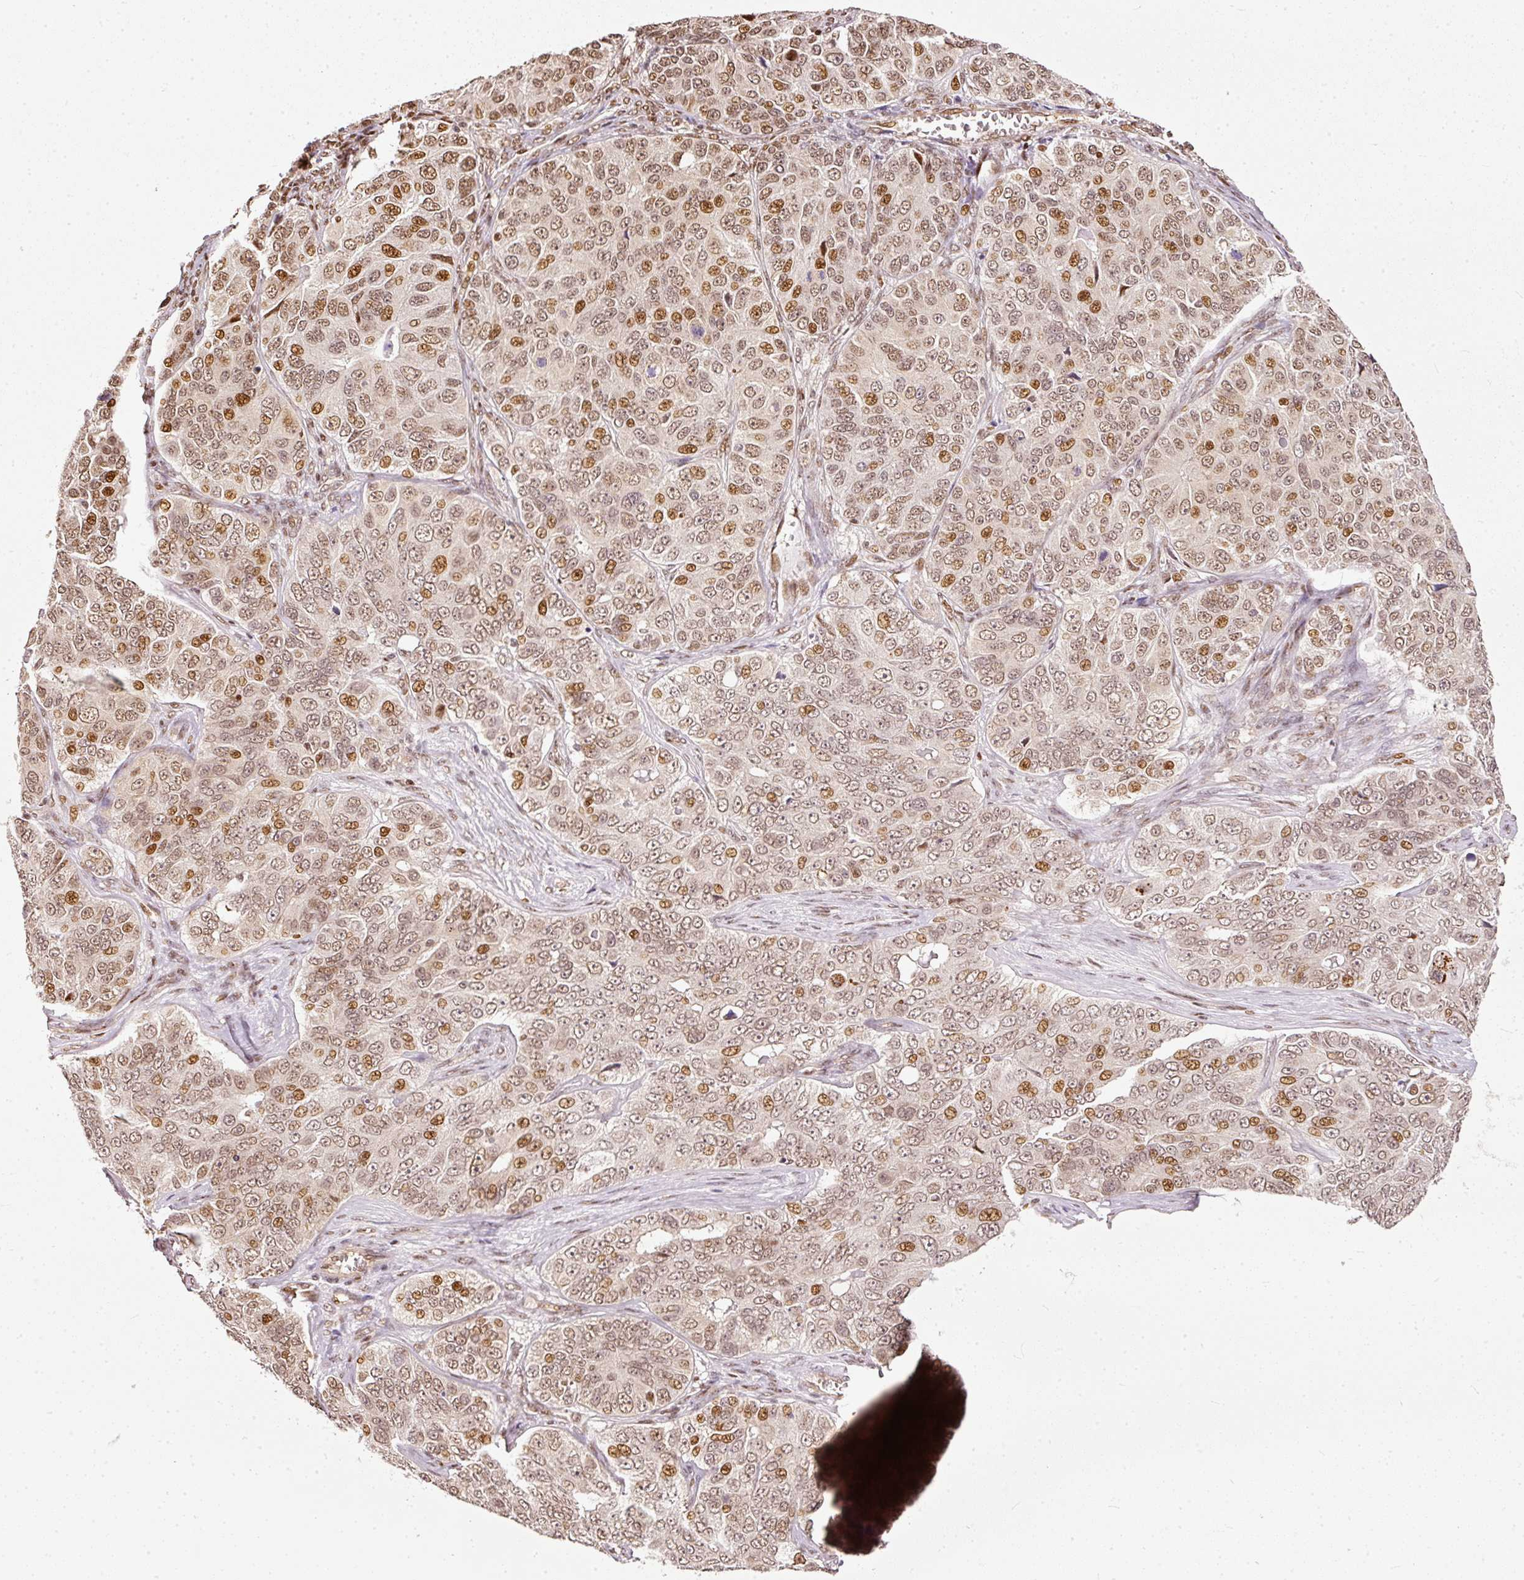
{"staining": {"intensity": "moderate", "quantity": ">75%", "location": "nuclear"}, "tissue": "ovarian cancer", "cell_type": "Tumor cells", "image_type": "cancer", "snomed": [{"axis": "morphology", "description": "Carcinoma, endometroid"}, {"axis": "topography", "description": "Ovary"}], "caption": "Human ovarian cancer (endometroid carcinoma) stained with a brown dye exhibits moderate nuclear positive expression in approximately >75% of tumor cells.", "gene": "ZNF778", "patient": {"sex": "female", "age": 51}}